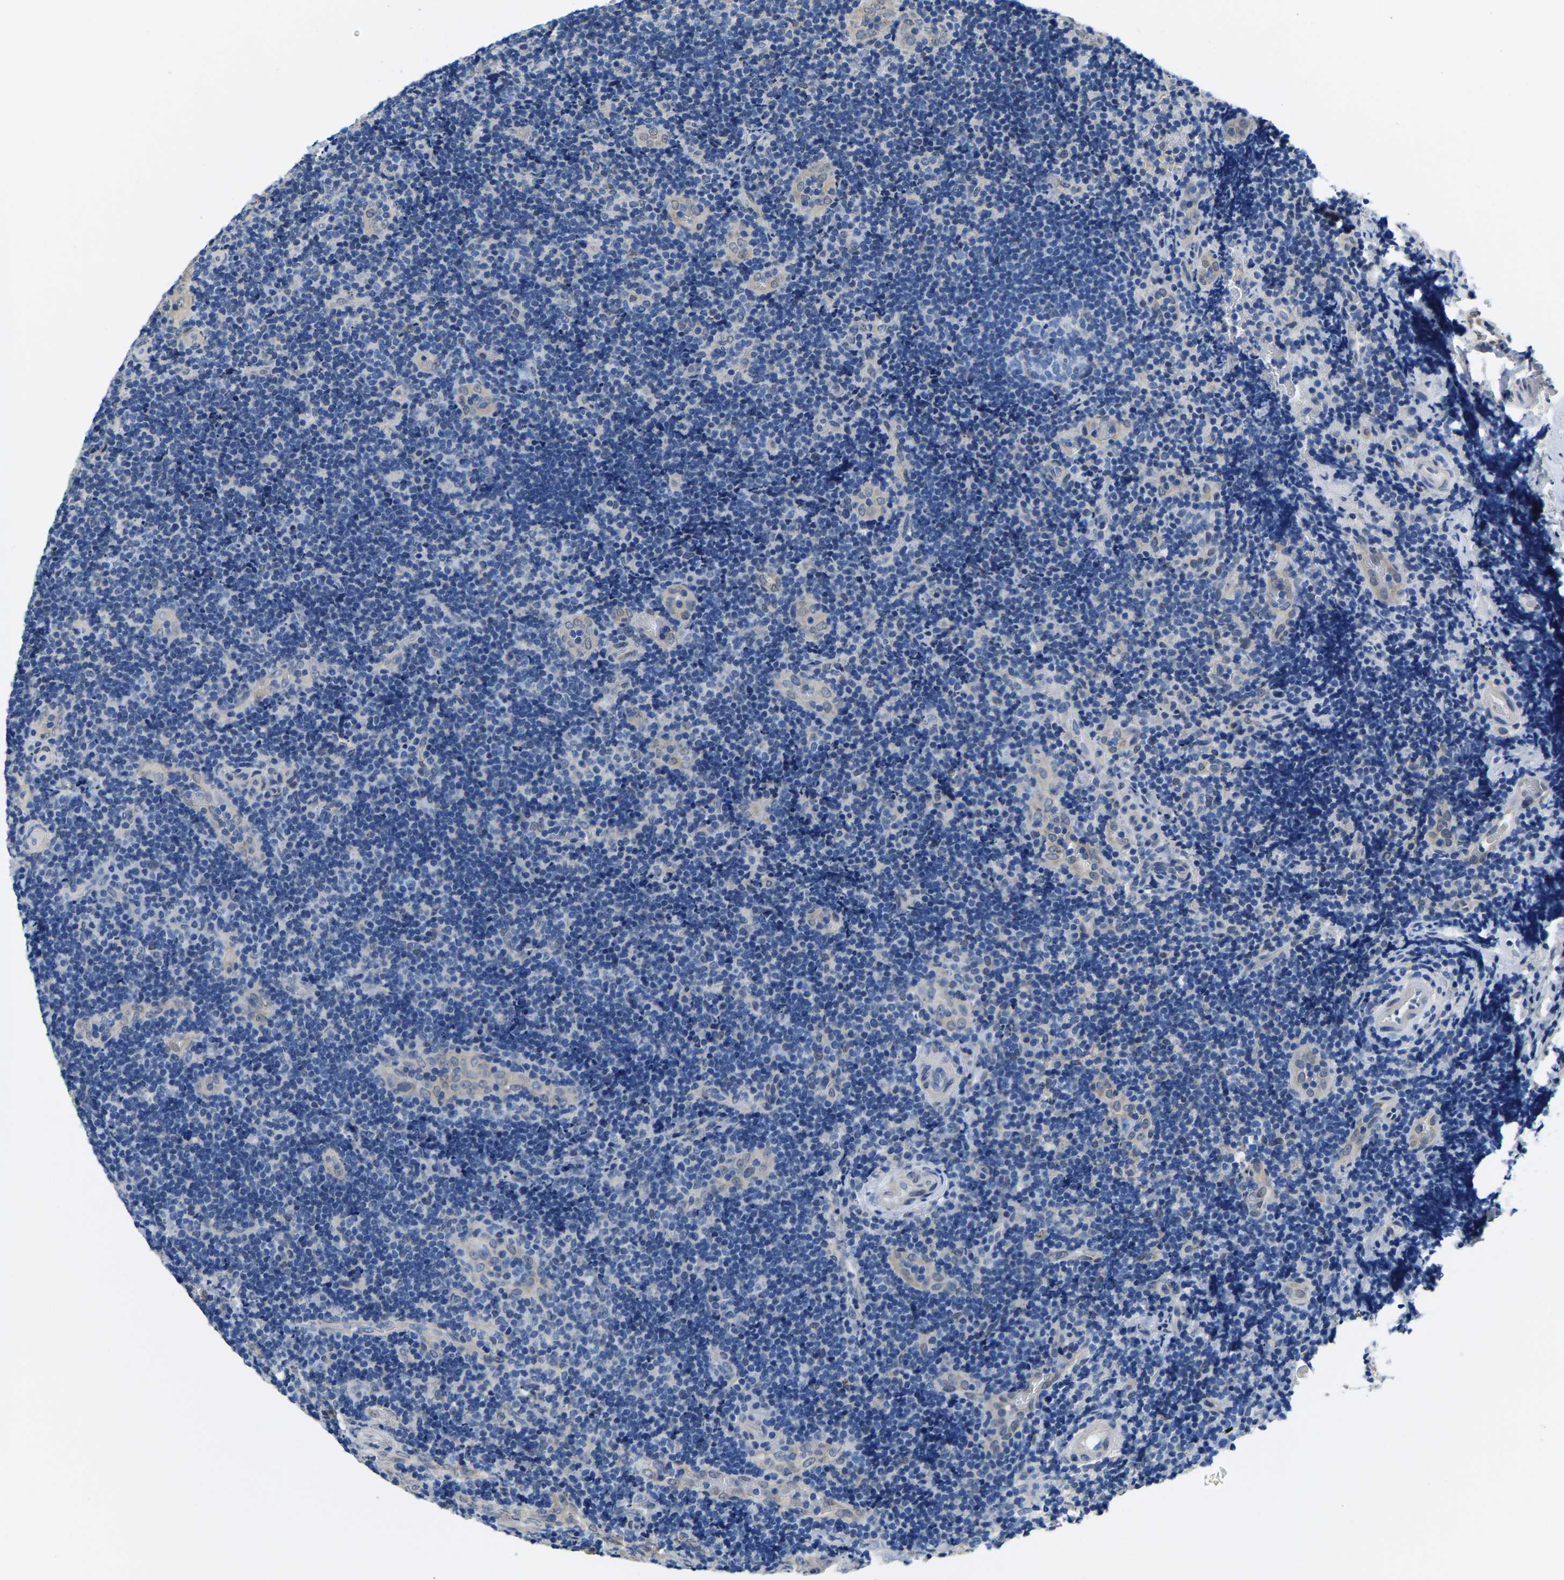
{"staining": {"intensity": "negative", "quantity": "none", "location": "none"}, "tissue": "lymphoma", "cell_type": "Tumor cells", "image_type": "cancer", "snomed": [{"axis": "morphology", "description": "Malignant lymphoma, non-Hodgkin's type, High grade"}, {"axis": "topography", "description": "Tonsil"}], "caption": "Immunohistochemical staining of high-grade malignant lymphoma, non-Hodgkin's type exhibits no significant expression in tumor cells.", "gene": "SSH3", "patient": {"sex": "female", "age": 36}}